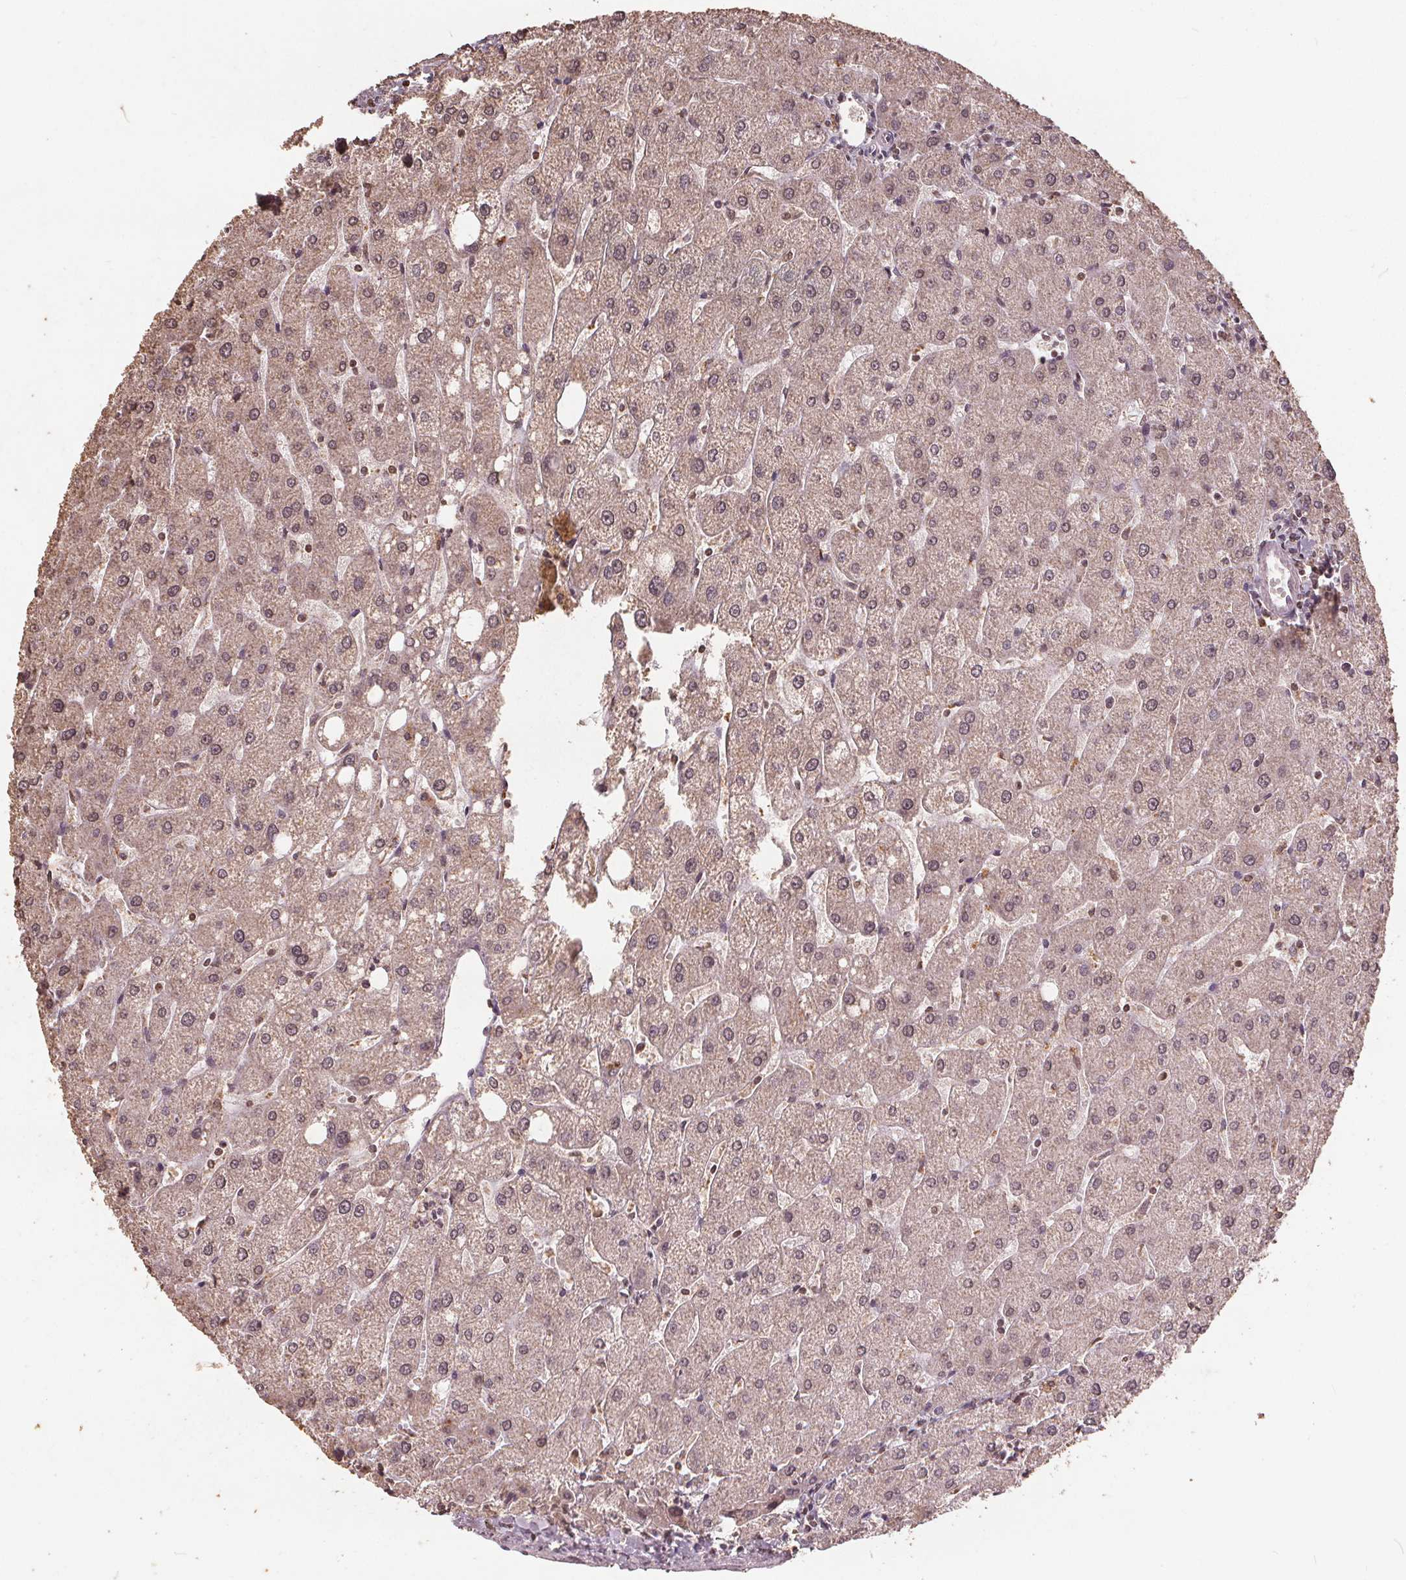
{"staining": {"intensity": "weak", "quantity": ">75%", "location": "nuclear"}, "tissue": "liver", "cell_type": "Cholangiocytes", "image_type": "normal", "snomed": [{"axis": "morphology", "description": "Normal tissue, NOS"}, {"axis": "topography", "description": "Liver"}], "caption": "IHC photomicrograph of normal liver: human liver stained using IHC shows low levels of weak protein expression localized specifically in the nuclear of cholangiocytes, appearing as a nuclear brown color.", "gene": "DSG3", "patient": {"sex": "male", "age": 67}}